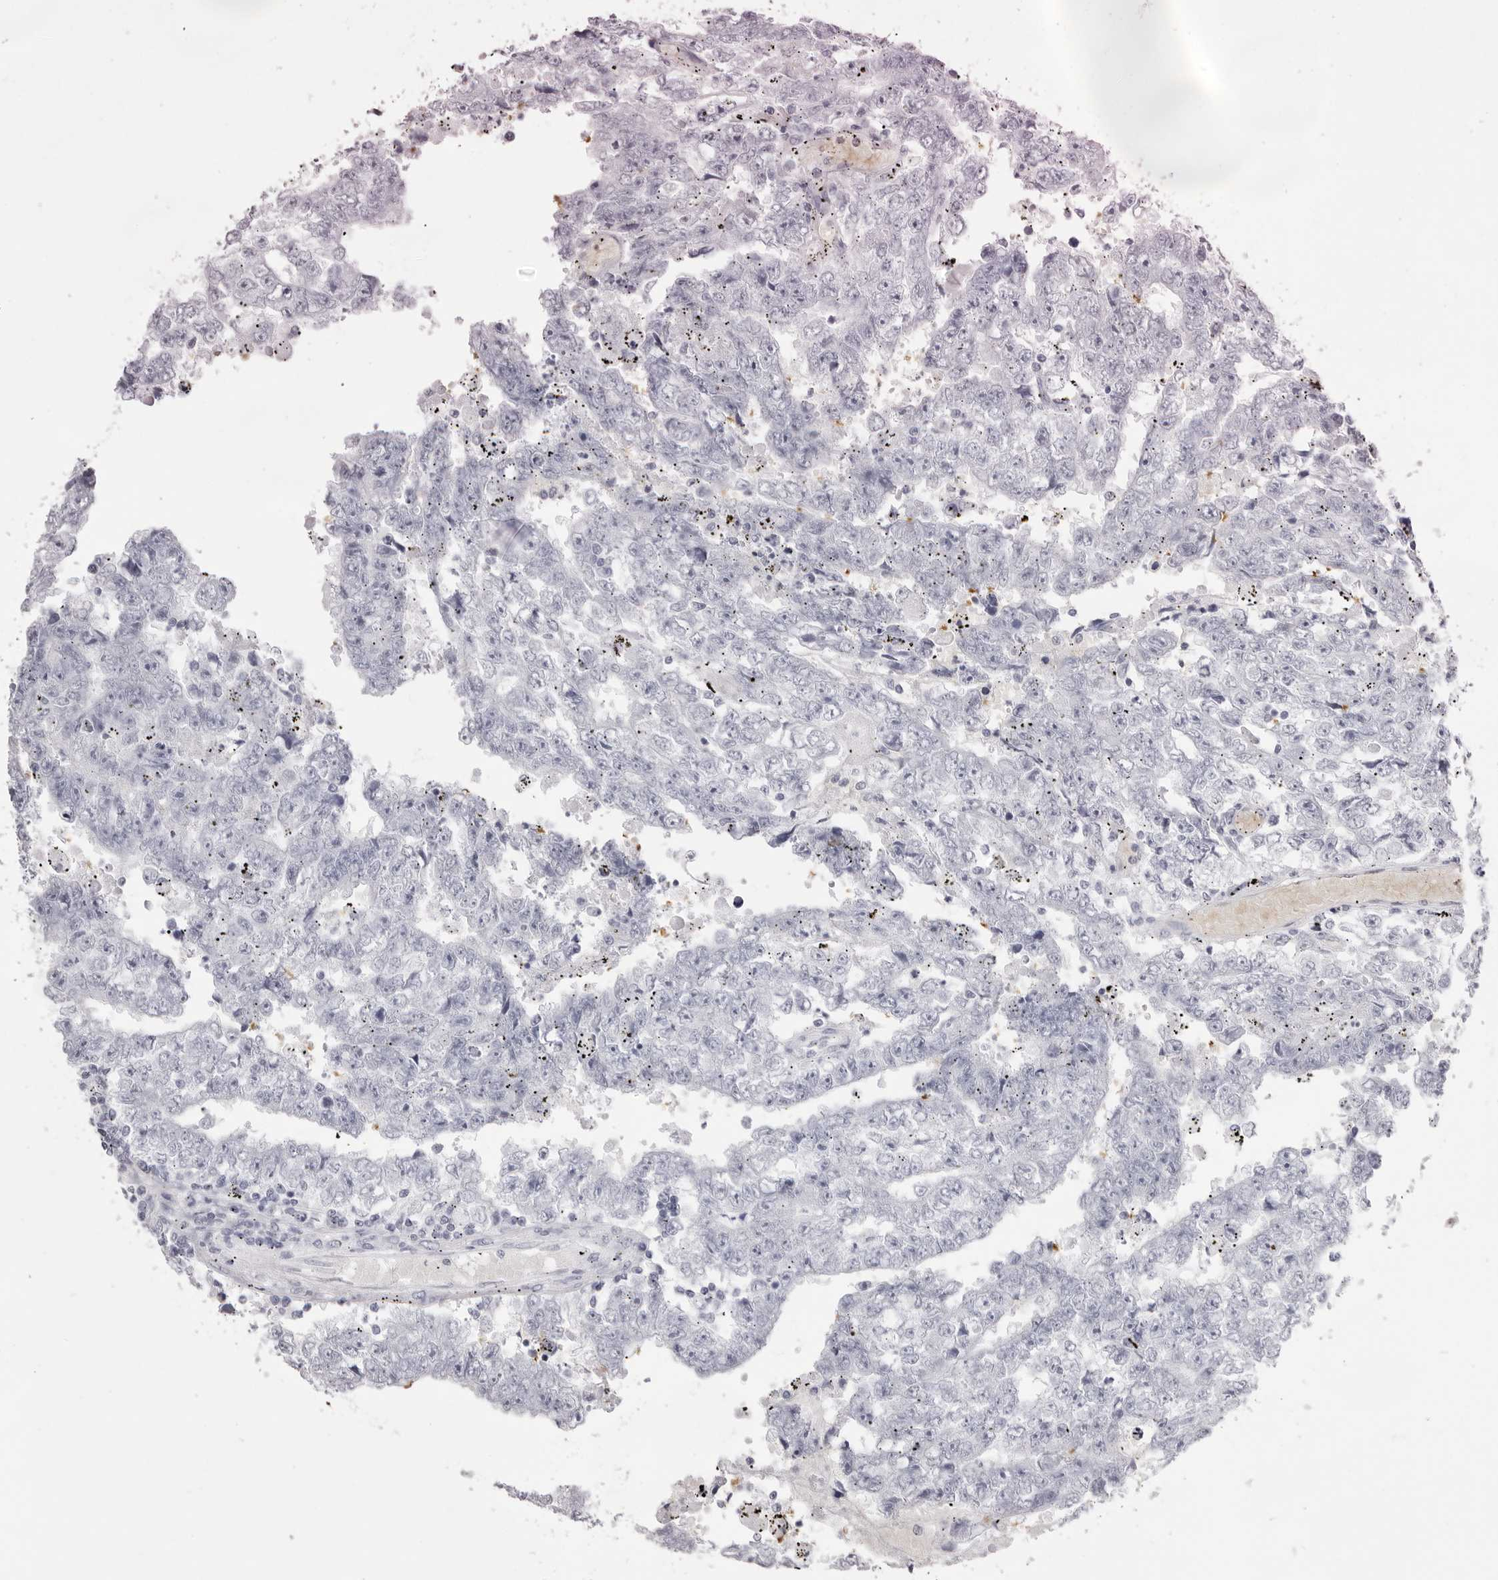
{"staining": {"intensity": "negative", "quantity": "none", "location": "none"}, "tissue": "testis cancer", "cell_type": "Tumor cells", "image_type": "cancer", "snomed": [{"axis": "morphology", "description": "Carcinoma, Embryonal, NOS"}, {"axis": "topography", "description": "Testis"}], "caption": "The histopathology image exhibits no significant positivity in tumor cells of testis cancer (embryonal carcinoma).", "gene": "SPTA1", "patient": {"sex": "male", "age": 25}}